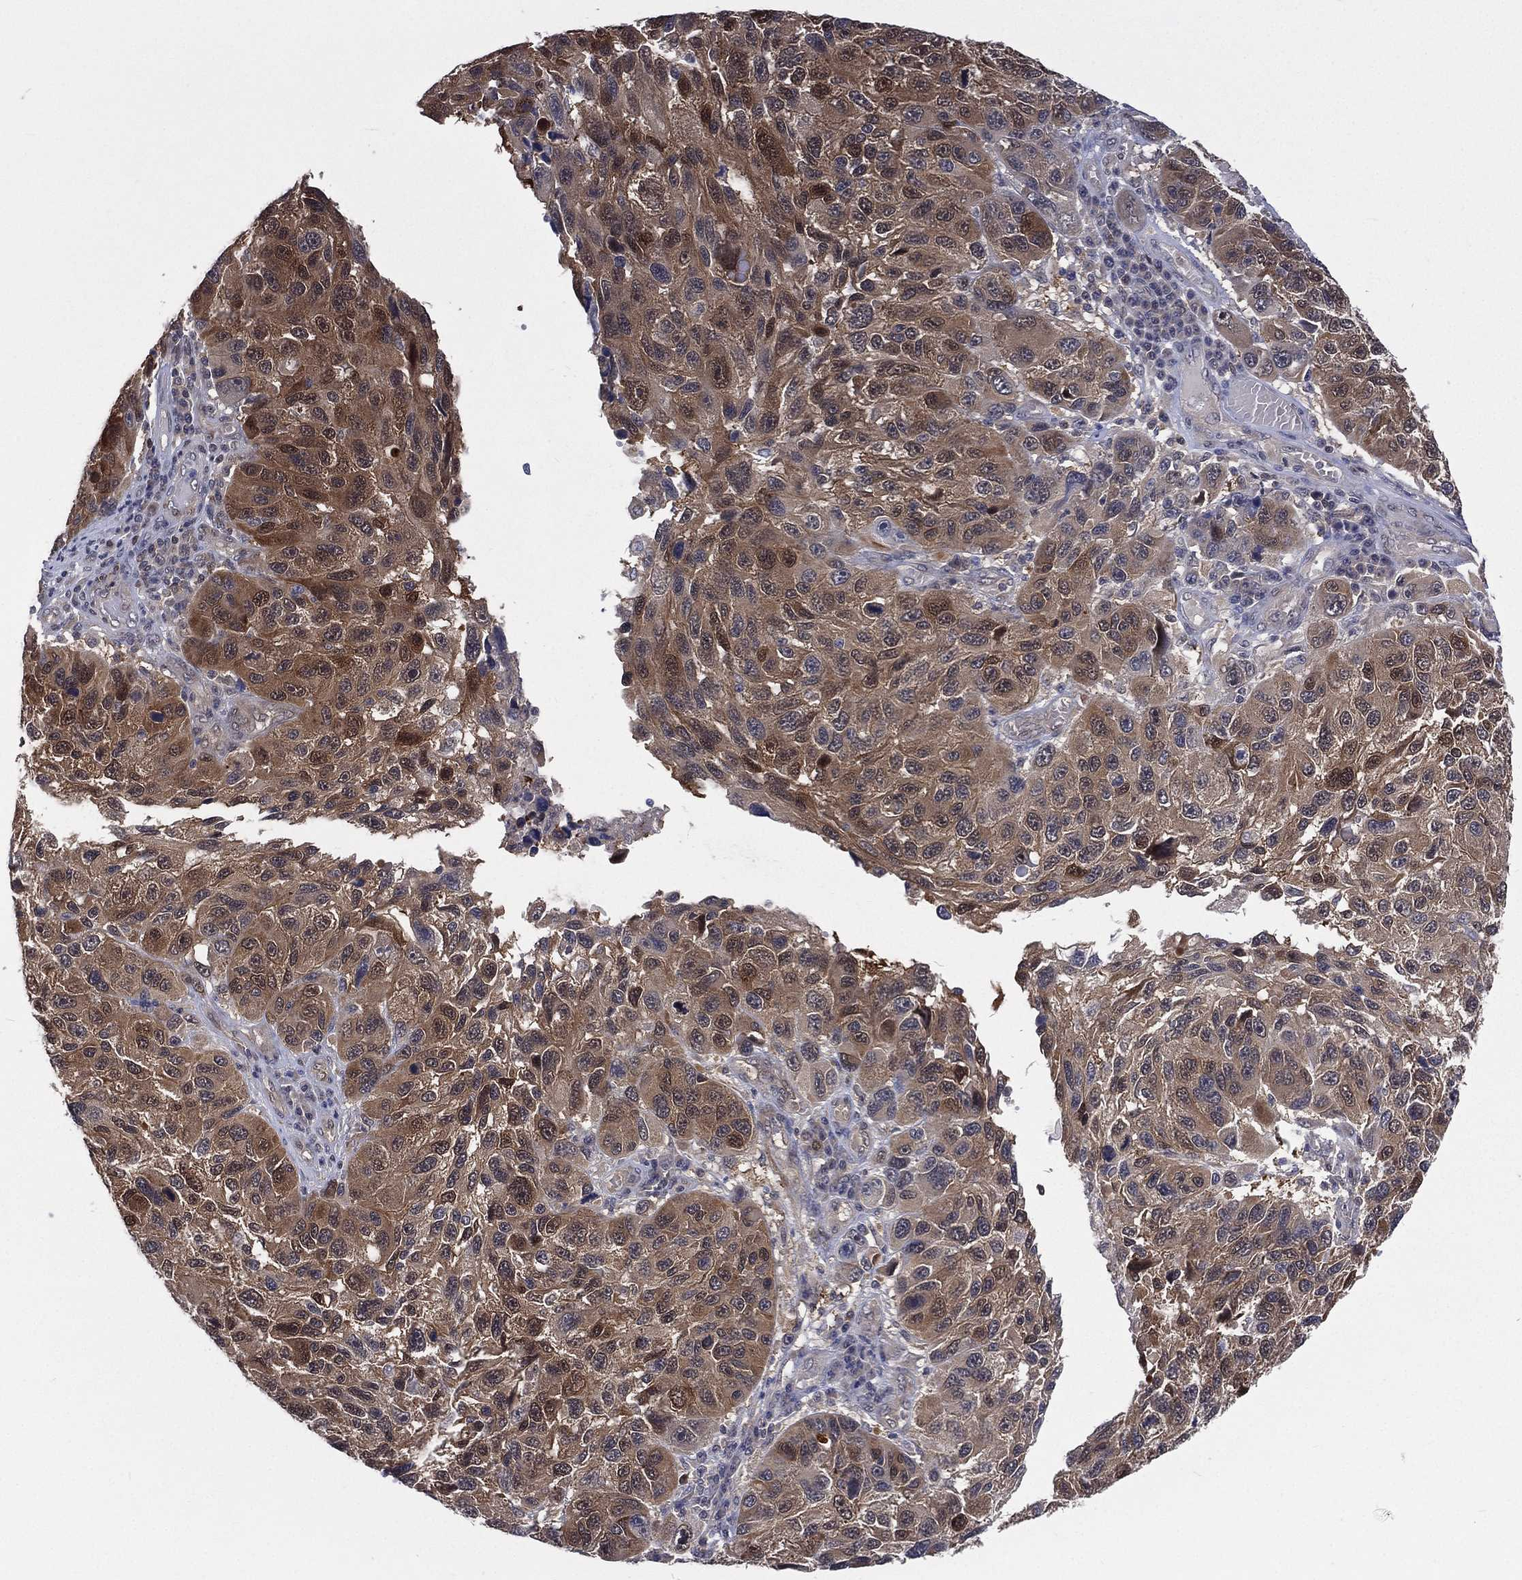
{"staining": {"intensity": "strong", "quantity": "25%-75%", "location": "cytoplasmic/membranous,nuclear"}, "tissue": "melanoma", "cell_type": "Tumor cells", "image_type": "cancer", "snomed": [{"axis": "morphology", "description": "Malignant melanoma, NOS"}, {"axis": "topography", "description": "Skin"}], "caption": "Melanoma stained for a protein (brown) shows strong cytoplasmic/membranous and nuclear positive positivity in about 25%-75% of tumor cells.", "gene": "MTAP", "patient": {"sex": "male", "age": 53}}